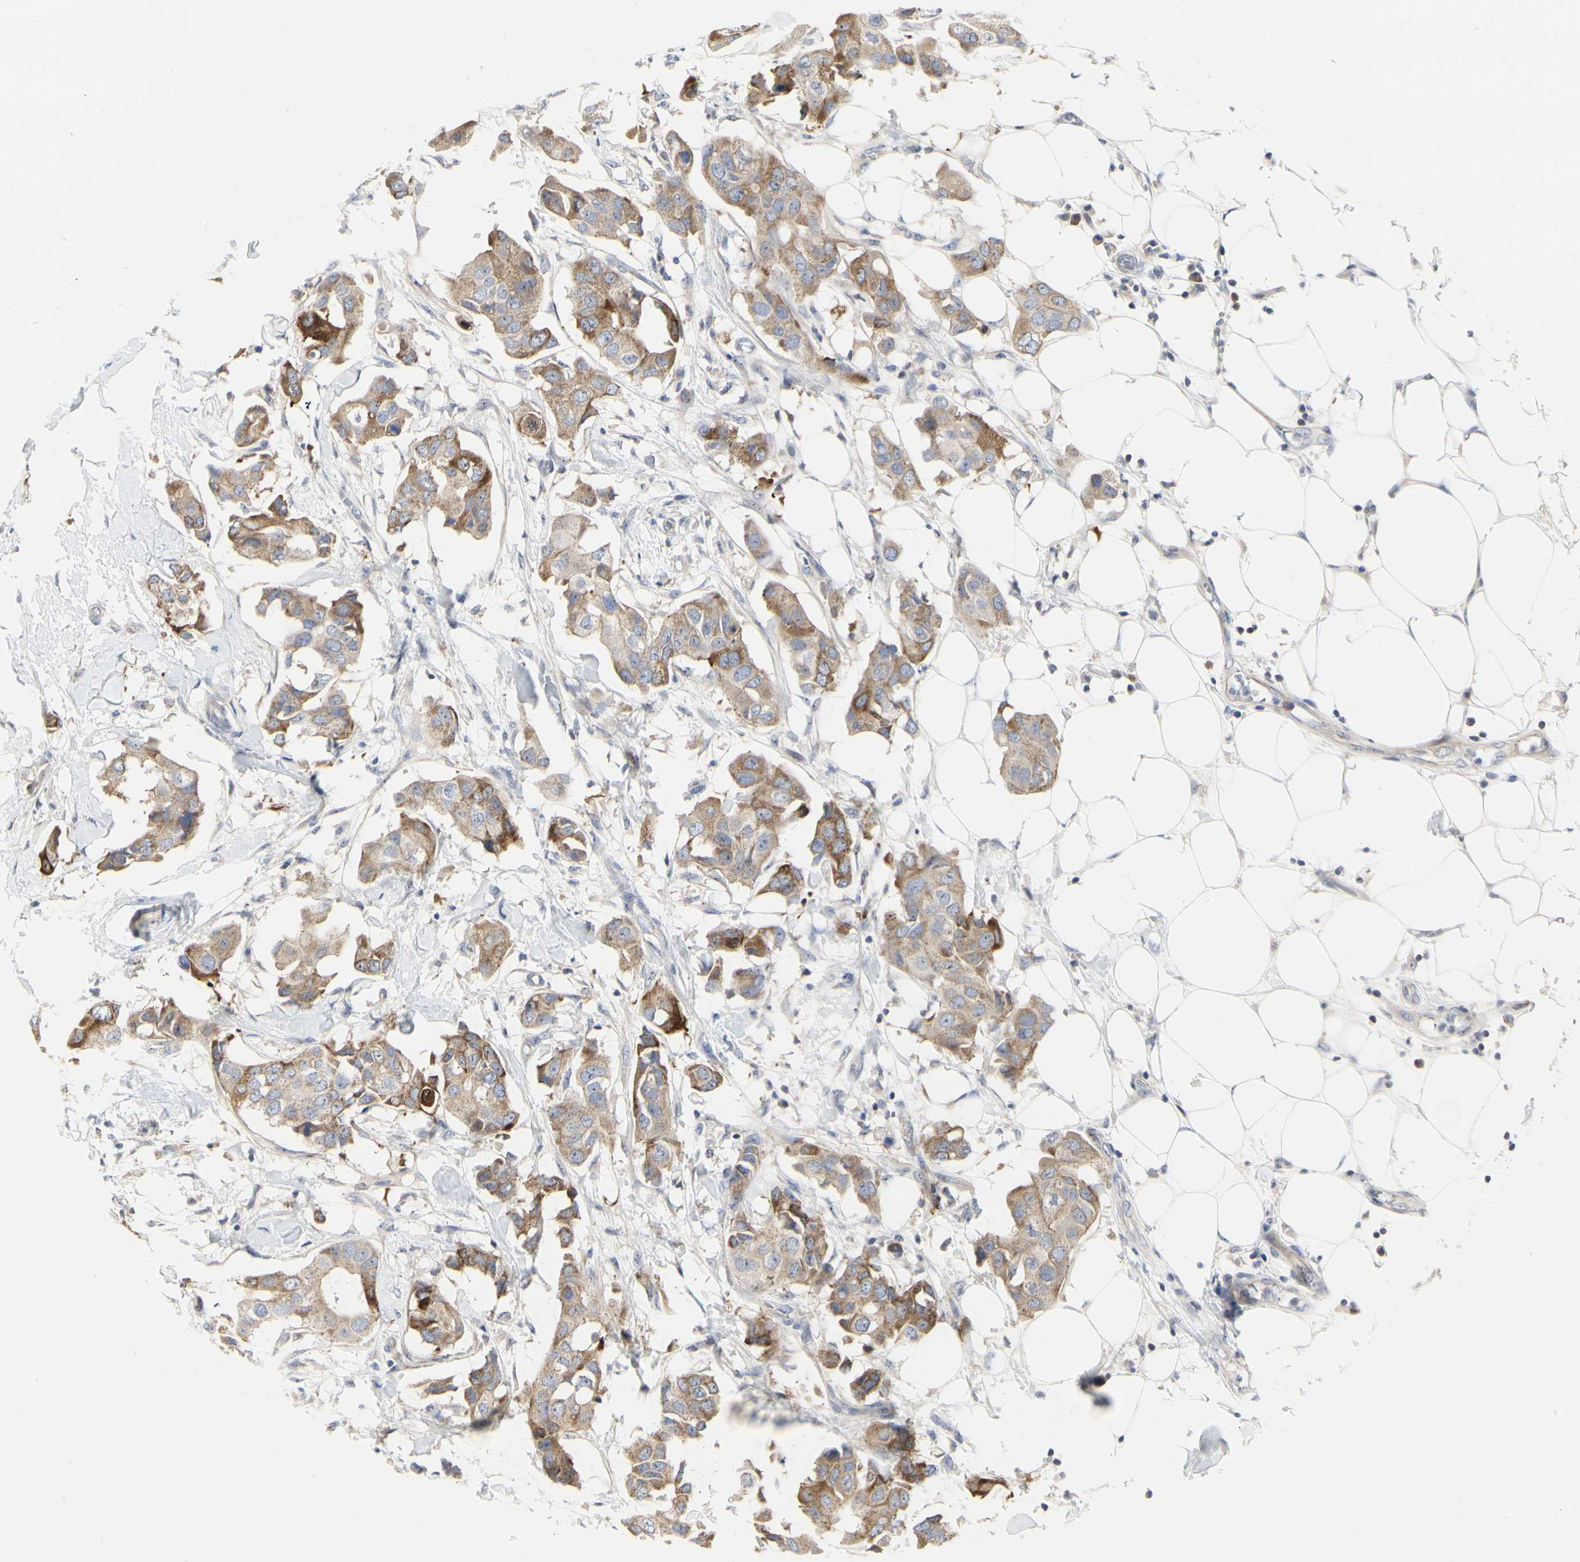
{"staining": {"intensity": "moderate", "quantity": ">75%", "location": "cytoplasmic/membranous"}, "tissue": "breast cancer", "cell_type": "Tumor cells", "image_type": "cancer", "snomed": [{"axis": "morphology", "description": "Duct carcinoma"}, {"axis": "topography", "description": "Breast"}], "caption": "High-magnification brightfield microscopy of breast cancer stained with DAB (brown) and counterstained with hematoxylin (blue). tumor cells exhibit moderate cytoplasmic/membranous positivity is identified in approximately>75% of cells.", "gene": "SHANK2", "patient": {"sex": "female", "age": 40}}